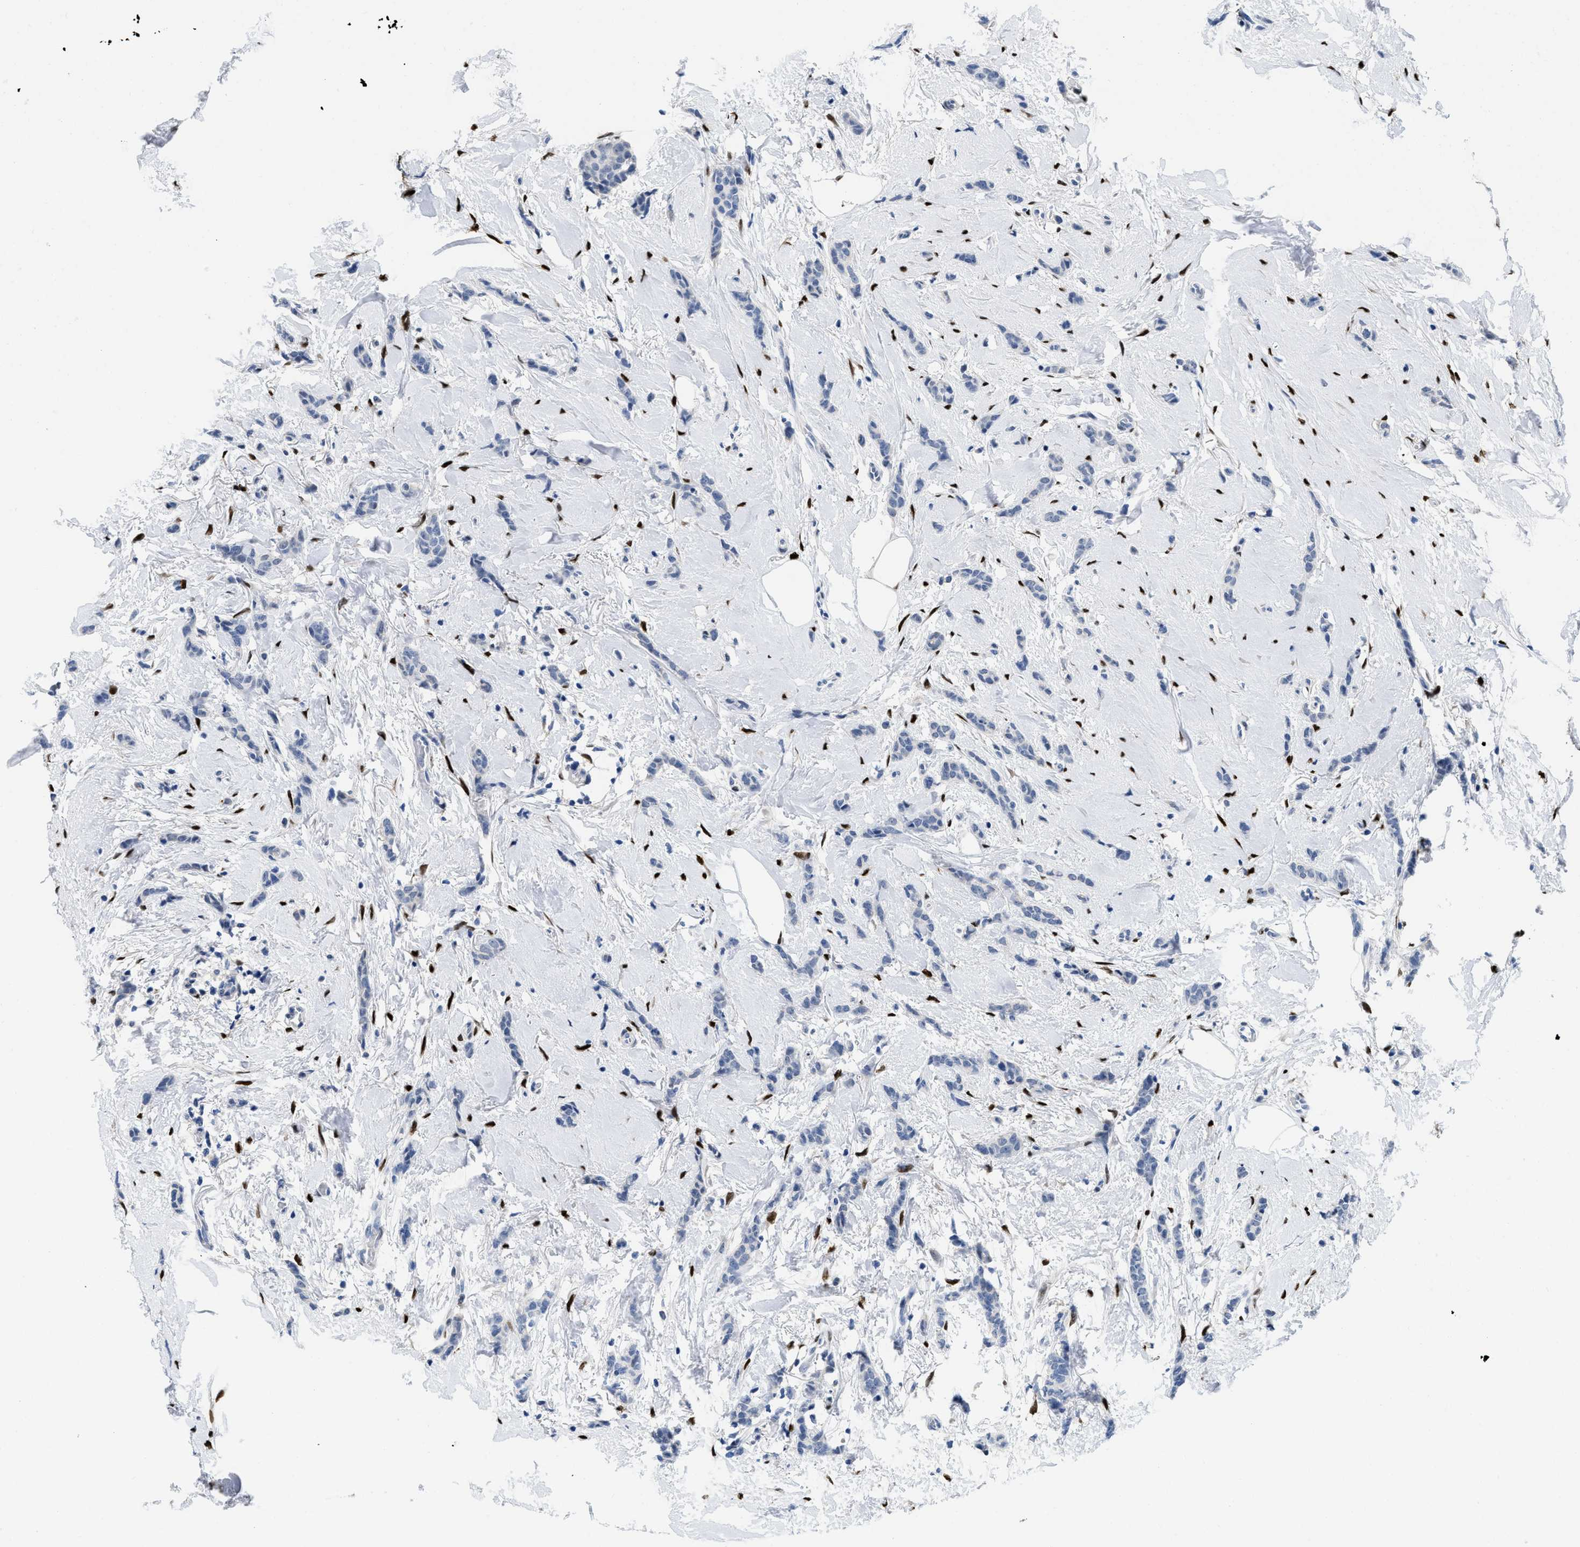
{"staining": {"intensity": "negative", "quantity": "none", "location": "none"}, "tissue": "breast cancer", "cell_type": "Tumor cells", "image_type": "cancer", "snomed": [{"axis": "morphology", "description": "Lobular carcinoma"}, {"axis": "topography", "description": "Skin"}, {"axis": "topography", "description": "Breast"}], "caption": "Human breast cancer stained for a protein using IHC reveals no staining in tumor cells.", "gene": "NFIX", "patient": {"sex": "female", "age": 46}}